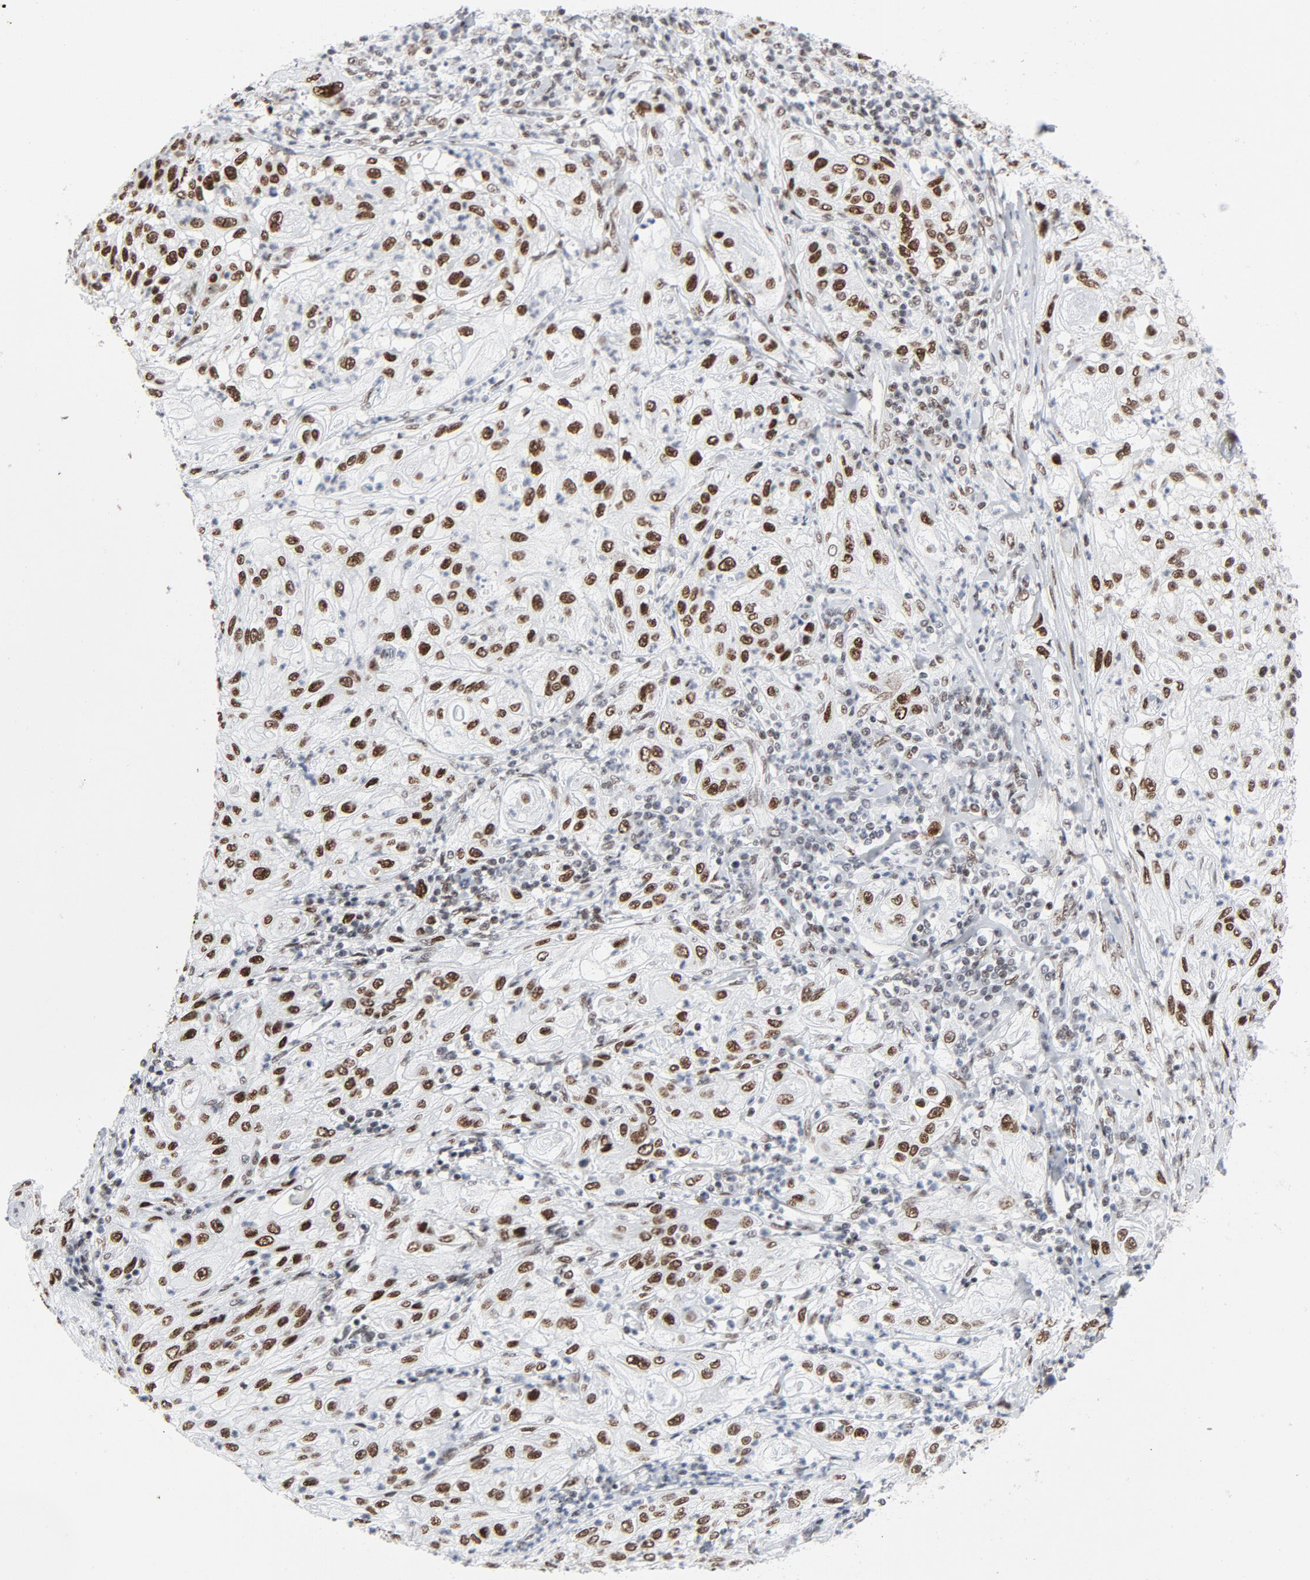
{"staining": {"intensity": "strong", "quantity": ">75%", "location": "nuclear"}, "tissue": "lung cancer", "cell_type": "Tumor cells", "image_type": "cancer", "snomed": [{"axis": "morphology", "description": "Inflammation, NOS"}, {"axis": "morphology", "description": "Squamous cell carcinoma, NOS"}, {"axis": "topography", "description": "Lymph node"}, {"axis": "topography", "description": "Soft tissue"}, {"axis": "topography", "description": "Lung"}], "caption": "Strong nuclear expression for a protein is present in approximately >75% of tumor cells of lung squamous cell carcinoma using immunohistochemistry (IHC).", "gene": "HSF1", "patient": {"sex": "male", "age": 66}}